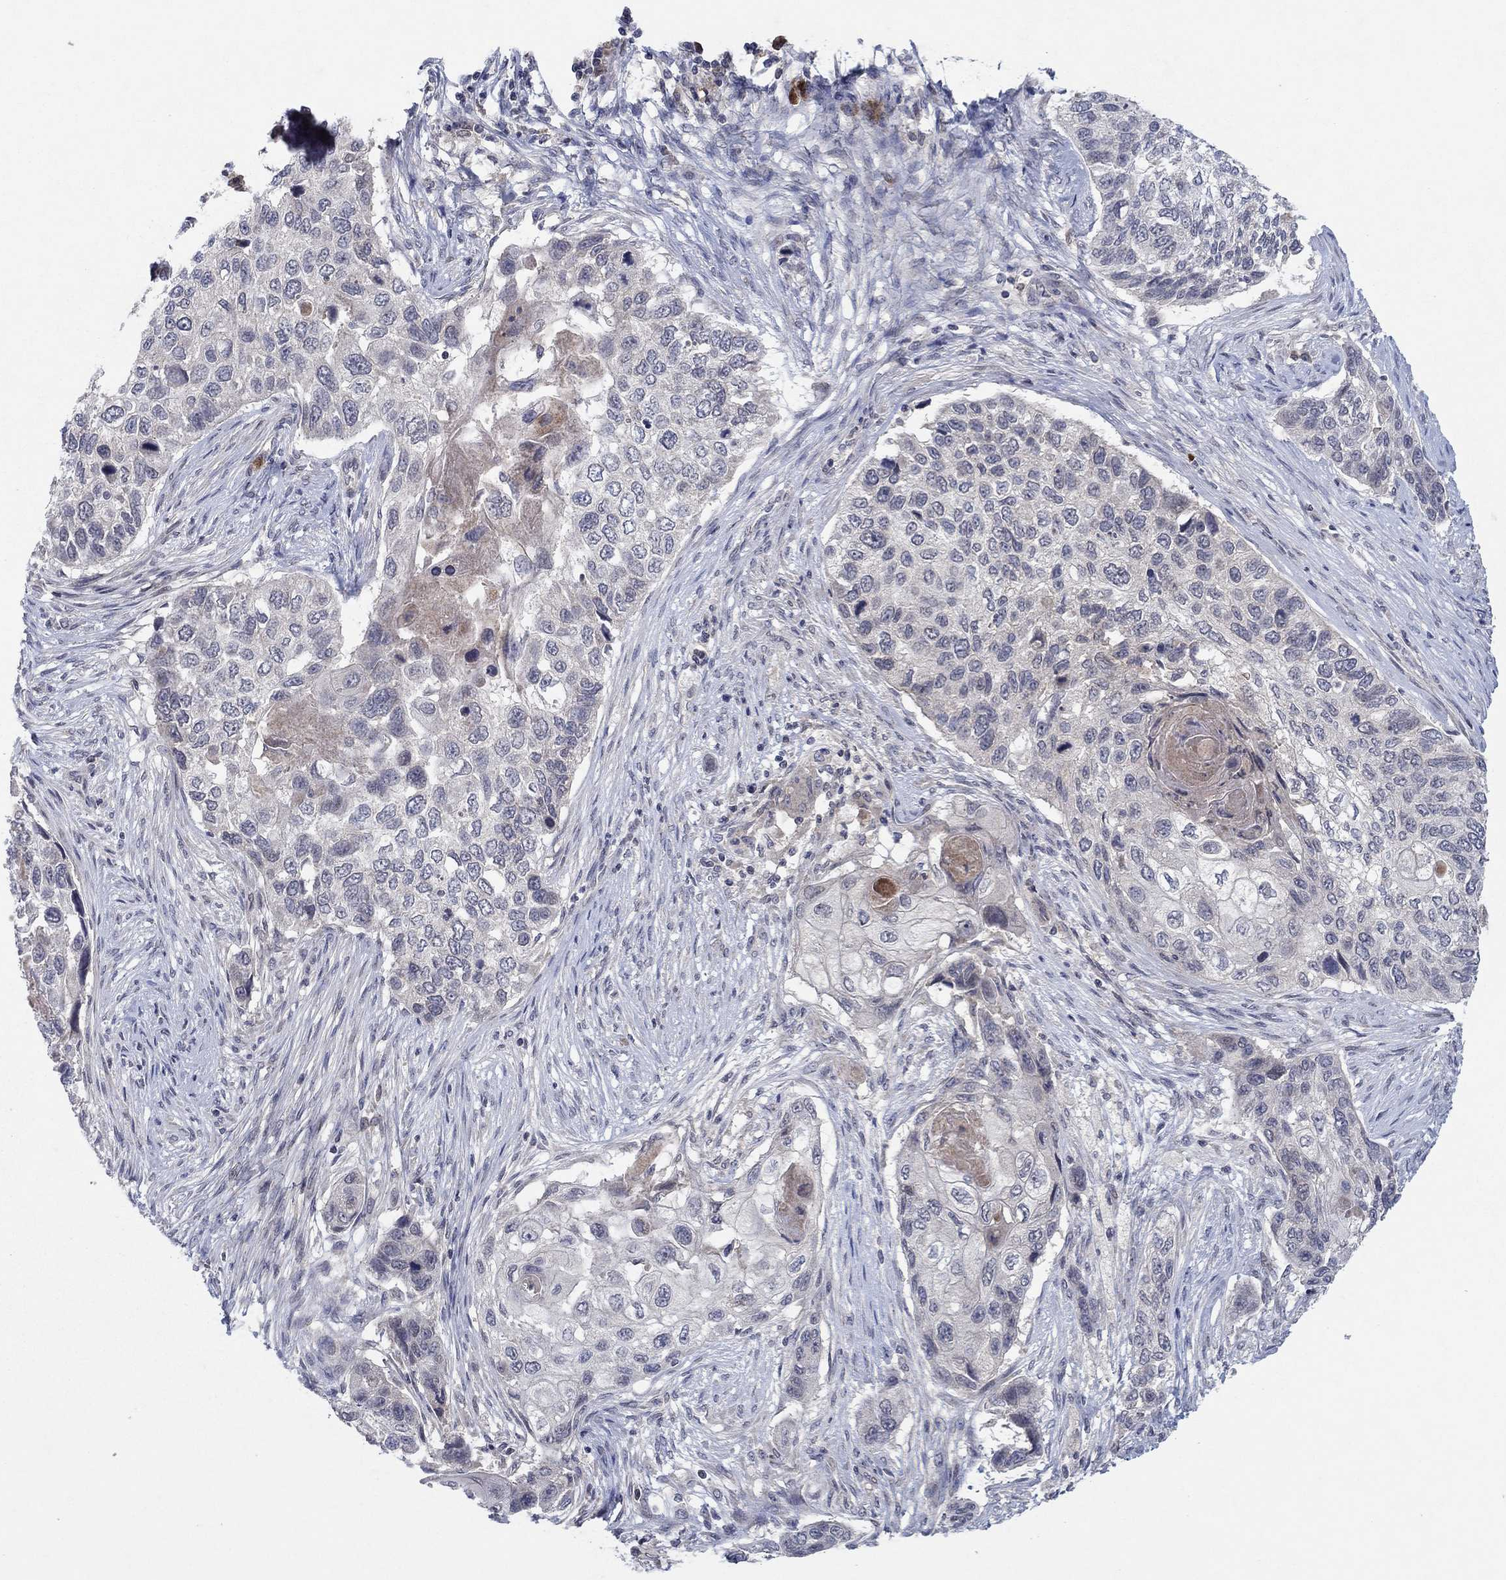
{"staining": {"intensity": "negative", "quantity": "none", "location": "none"}, "tissue": "lung cancer", "cell_type": "Tumor cells", "image_type": "cancer", "snomed": [{"axis": "morphology", "description": "Normal tissue, NOS"}, {"axis": "morphology", "description": "Squamous cell carcinoma, NOS"}, {"axis": "topography", "description": "Bronchus"}, {"axis": "topography", "description": "Lung"}], "caption": "The micrograph displays no significant positivity in tumor cells of lung cancer.", "gene": "IL4", "patient": {"sex": "male", "age": 69}}